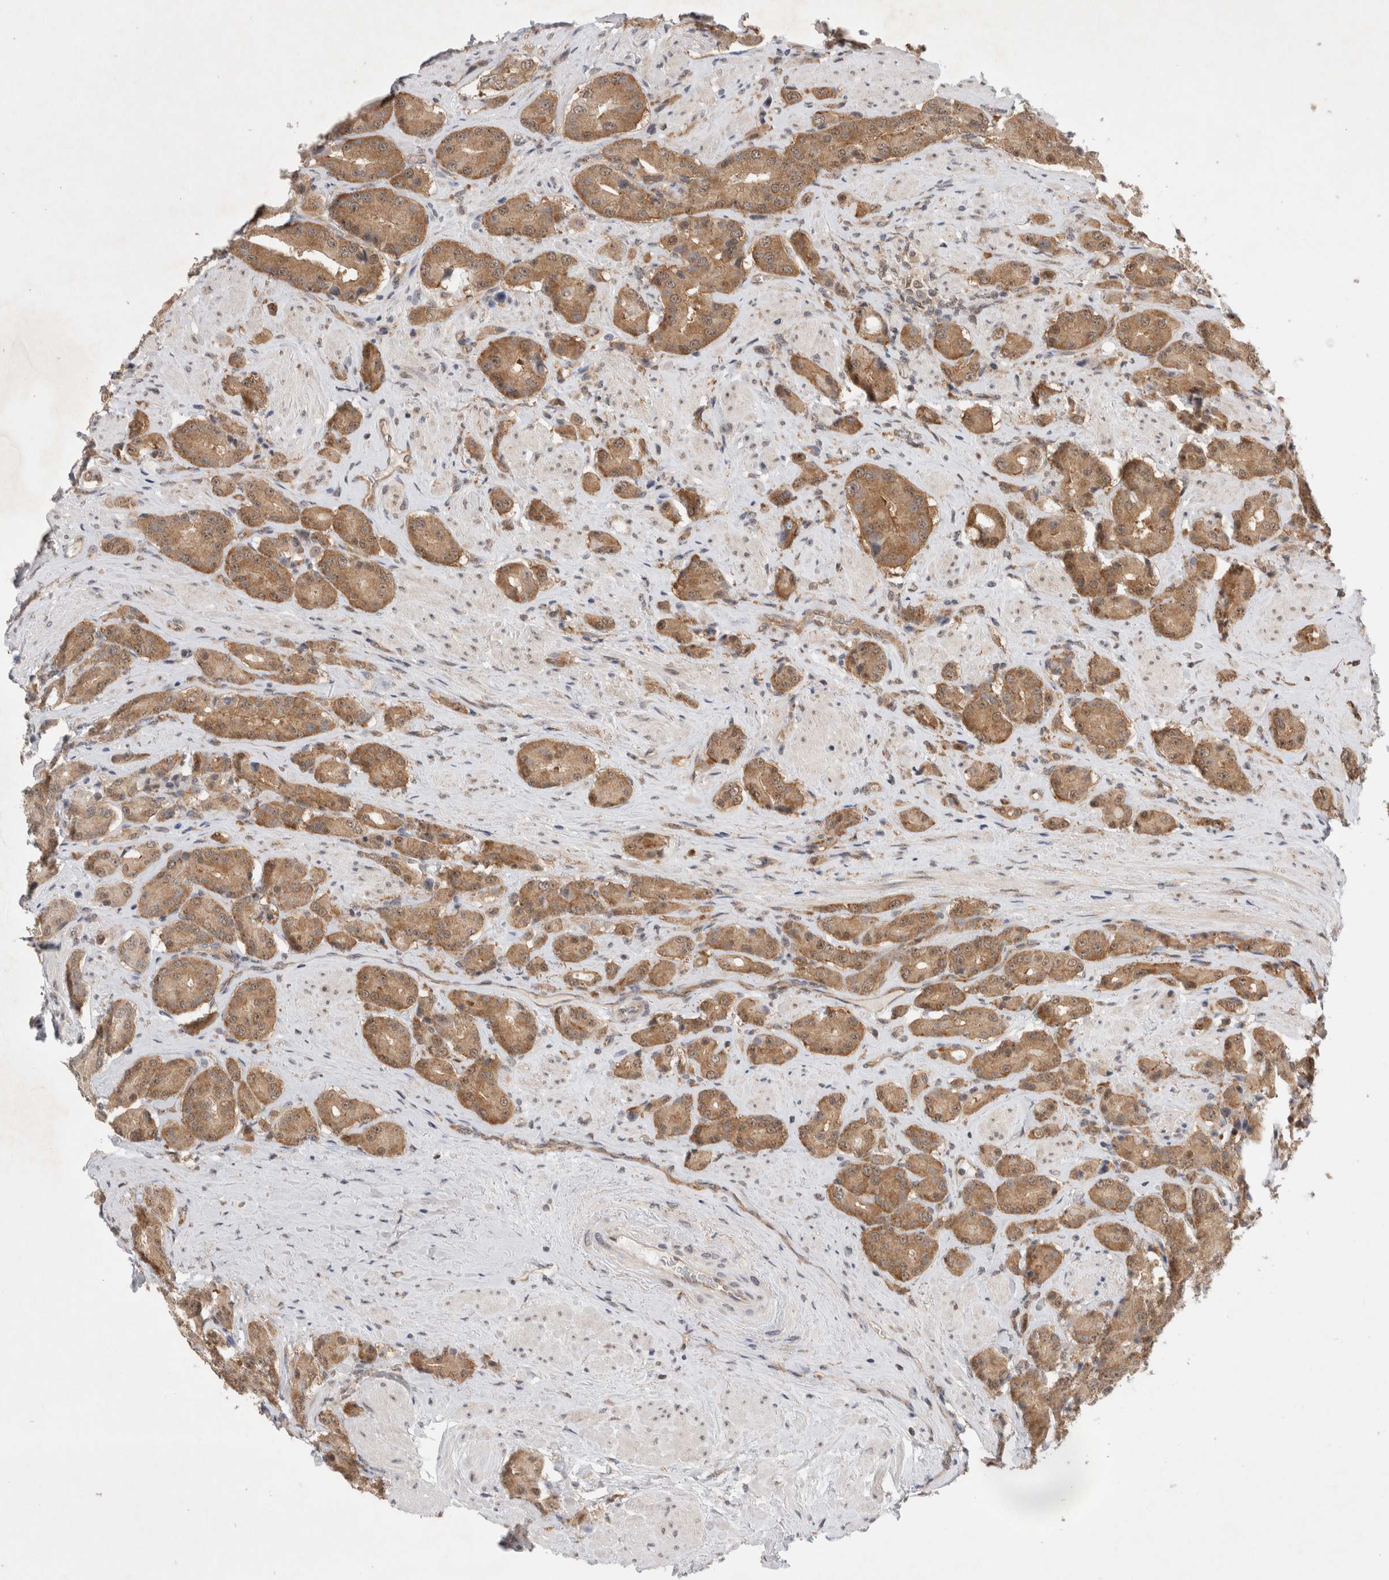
{"staining": {"intensity": "moderate", "quantity": ">75%", "location": "cytoplasmic/membranous"}, "tissue": "prostate cancer", "cell_type": "Tumor cells", "image_type": "cancer", "snomed": [{"axis": "morphology", "description": "Adenocarcinoma, High grade"}, {"axis": "topography", "description": "Prostate"}], "caption": "IHC histopathology image of human prostate cancer (adenocarcinoma (high-grade)) stained for a protein (brown), which reveals medium levels of moderate cytoplasmic/membranous staining in approximately >75% of tumor cells.", "gene": "WIPF2", "patient": {"sex": "male", "age": 71}}